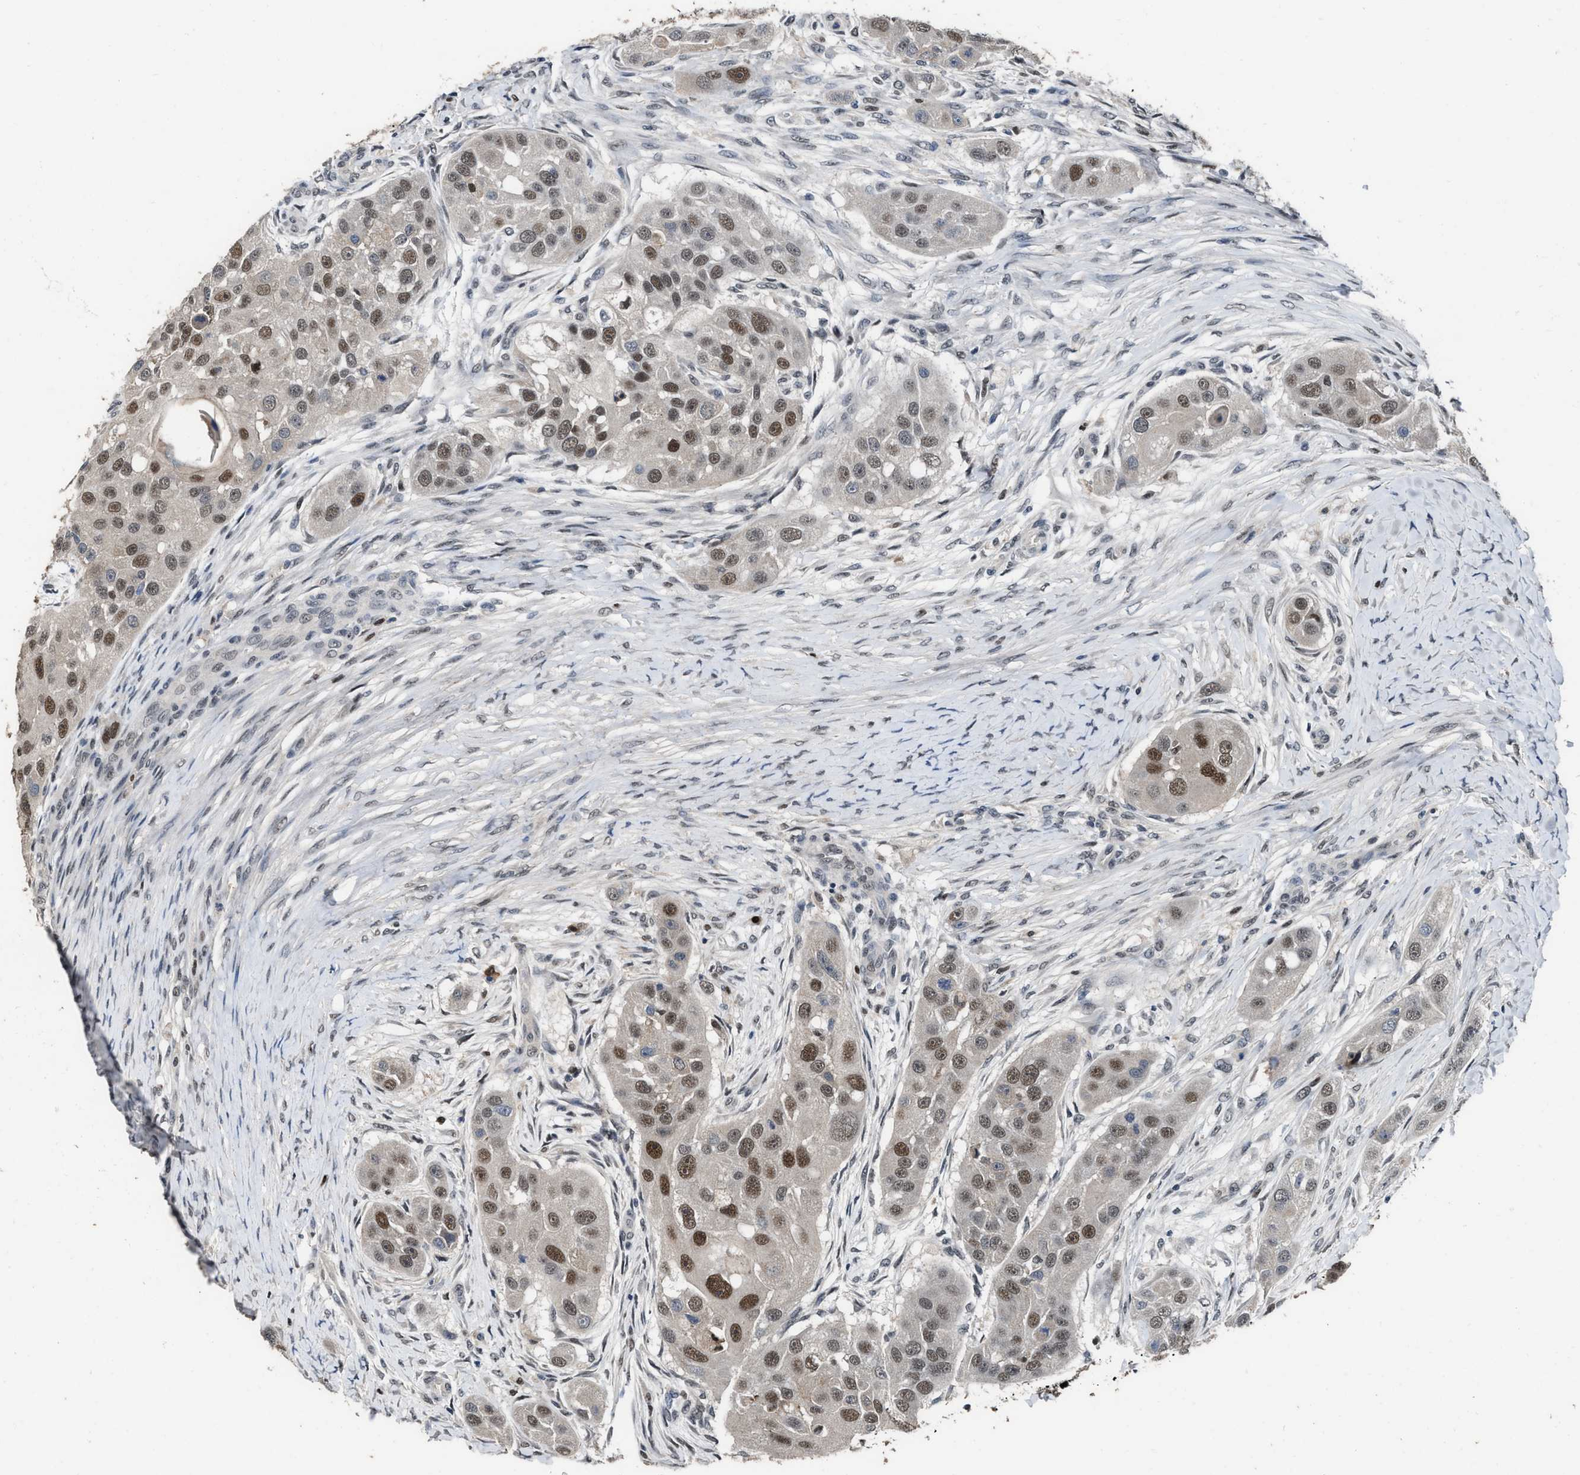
{"staining": {"intensity": "moderate", "quantity": ">75%", "location": "nuclear"}, "tissue": "head and neck cancer", "cell_type": "Tumor cells", "image_type": "cancer", "snomed": [{"axis": "morphology", "description": "Normal tissue, NOS"}, {"axis": "morphology", "description": "Squamous cell carcinoma, NOS"}, {"axis": "topography", "description": "Skeletal muscle"}, {"axis": "topography", "description": "Head-Neck"}], "caption": "The immunohistochemical stain highlights moderate nuclear positivity in tumor cells of head and neck squamous cell carcinoma tissue.", "gene": "ZNF20", "patient": {"sex": "male", "age": 51}}